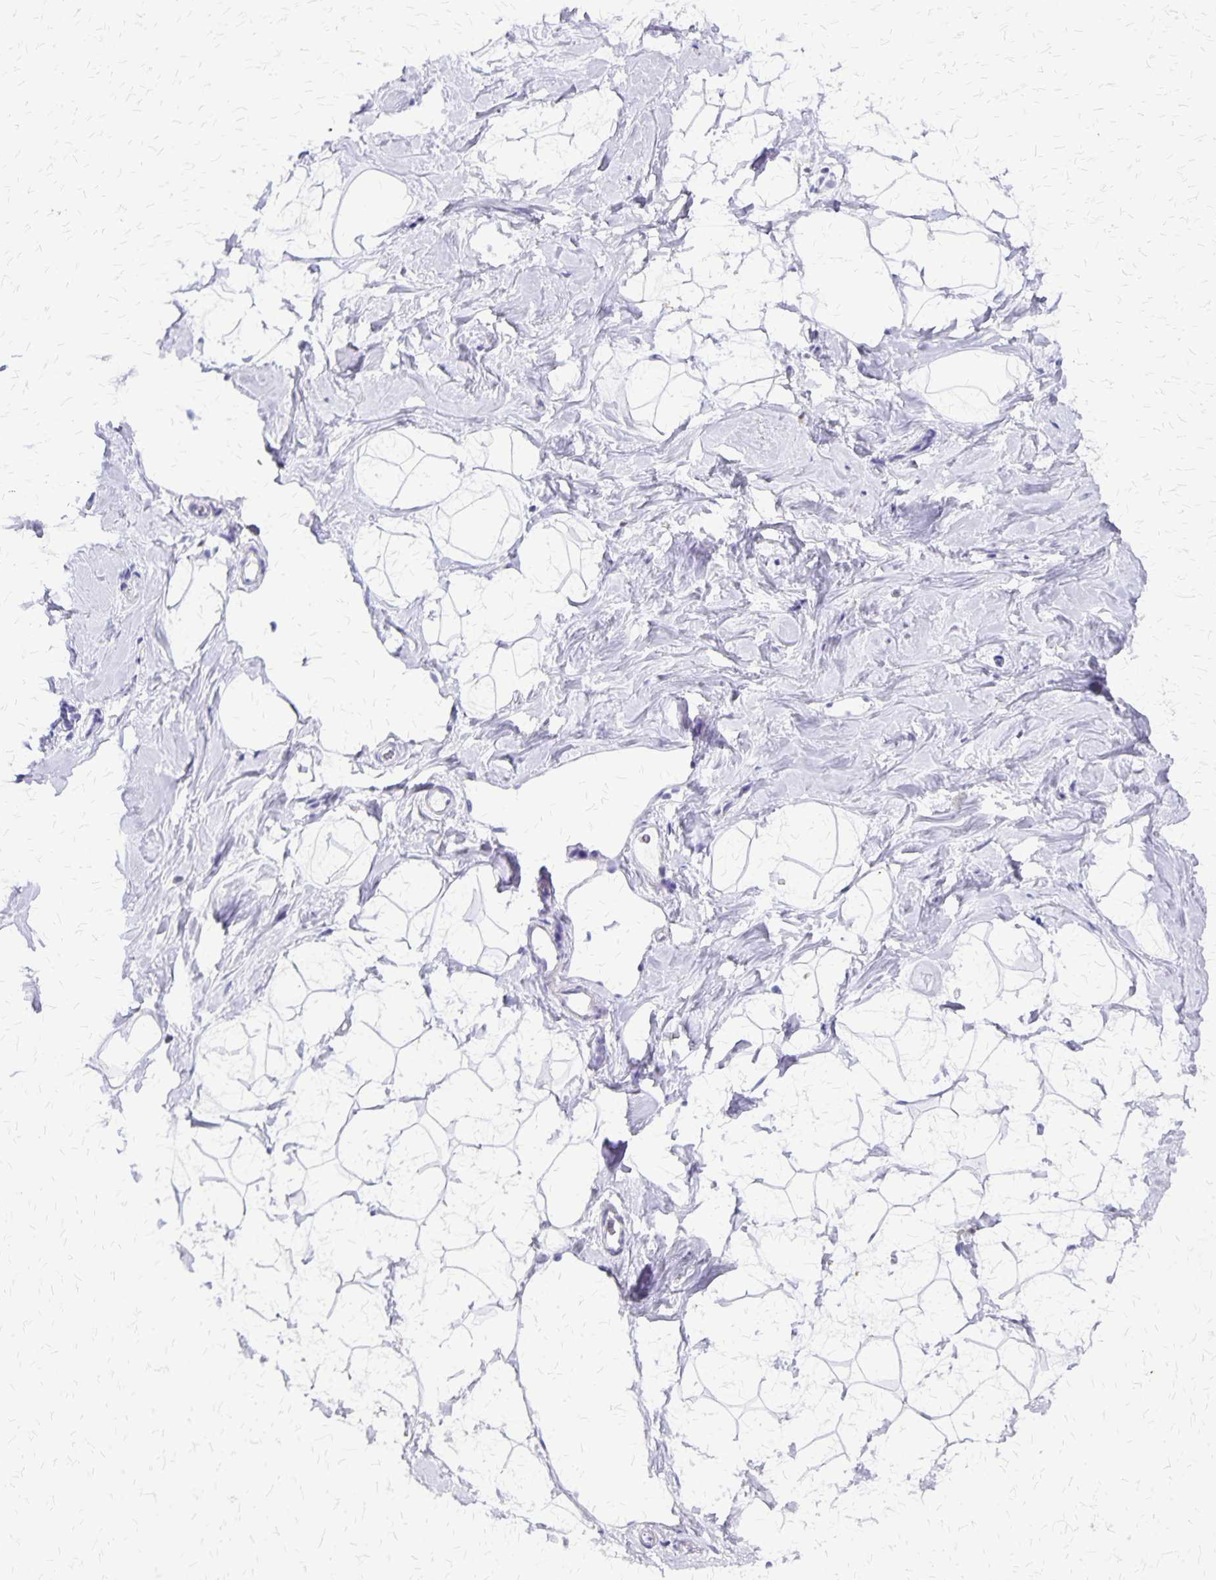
{"staining": {"intensity": "negative", "quantity": "none", "location": "none"}, "tissue": "breast", "cell_type": "Adipocytes", "image_type": "normal", "snomed": [{"axis": "morphology", "description": "Normal tissue, NOS"}, {"axis": "topography", "description": "Breast"}], "caption": "A high-resolution image shows immunohistochemistry (IHC) staining of benign breast, which exhibits no significant staining in adipocytes. (DAB IHC visualized using brightfield microscopy, high magnification).", "gene": "SLC13A2", "patient": {"sex": "female", "age": 32}}